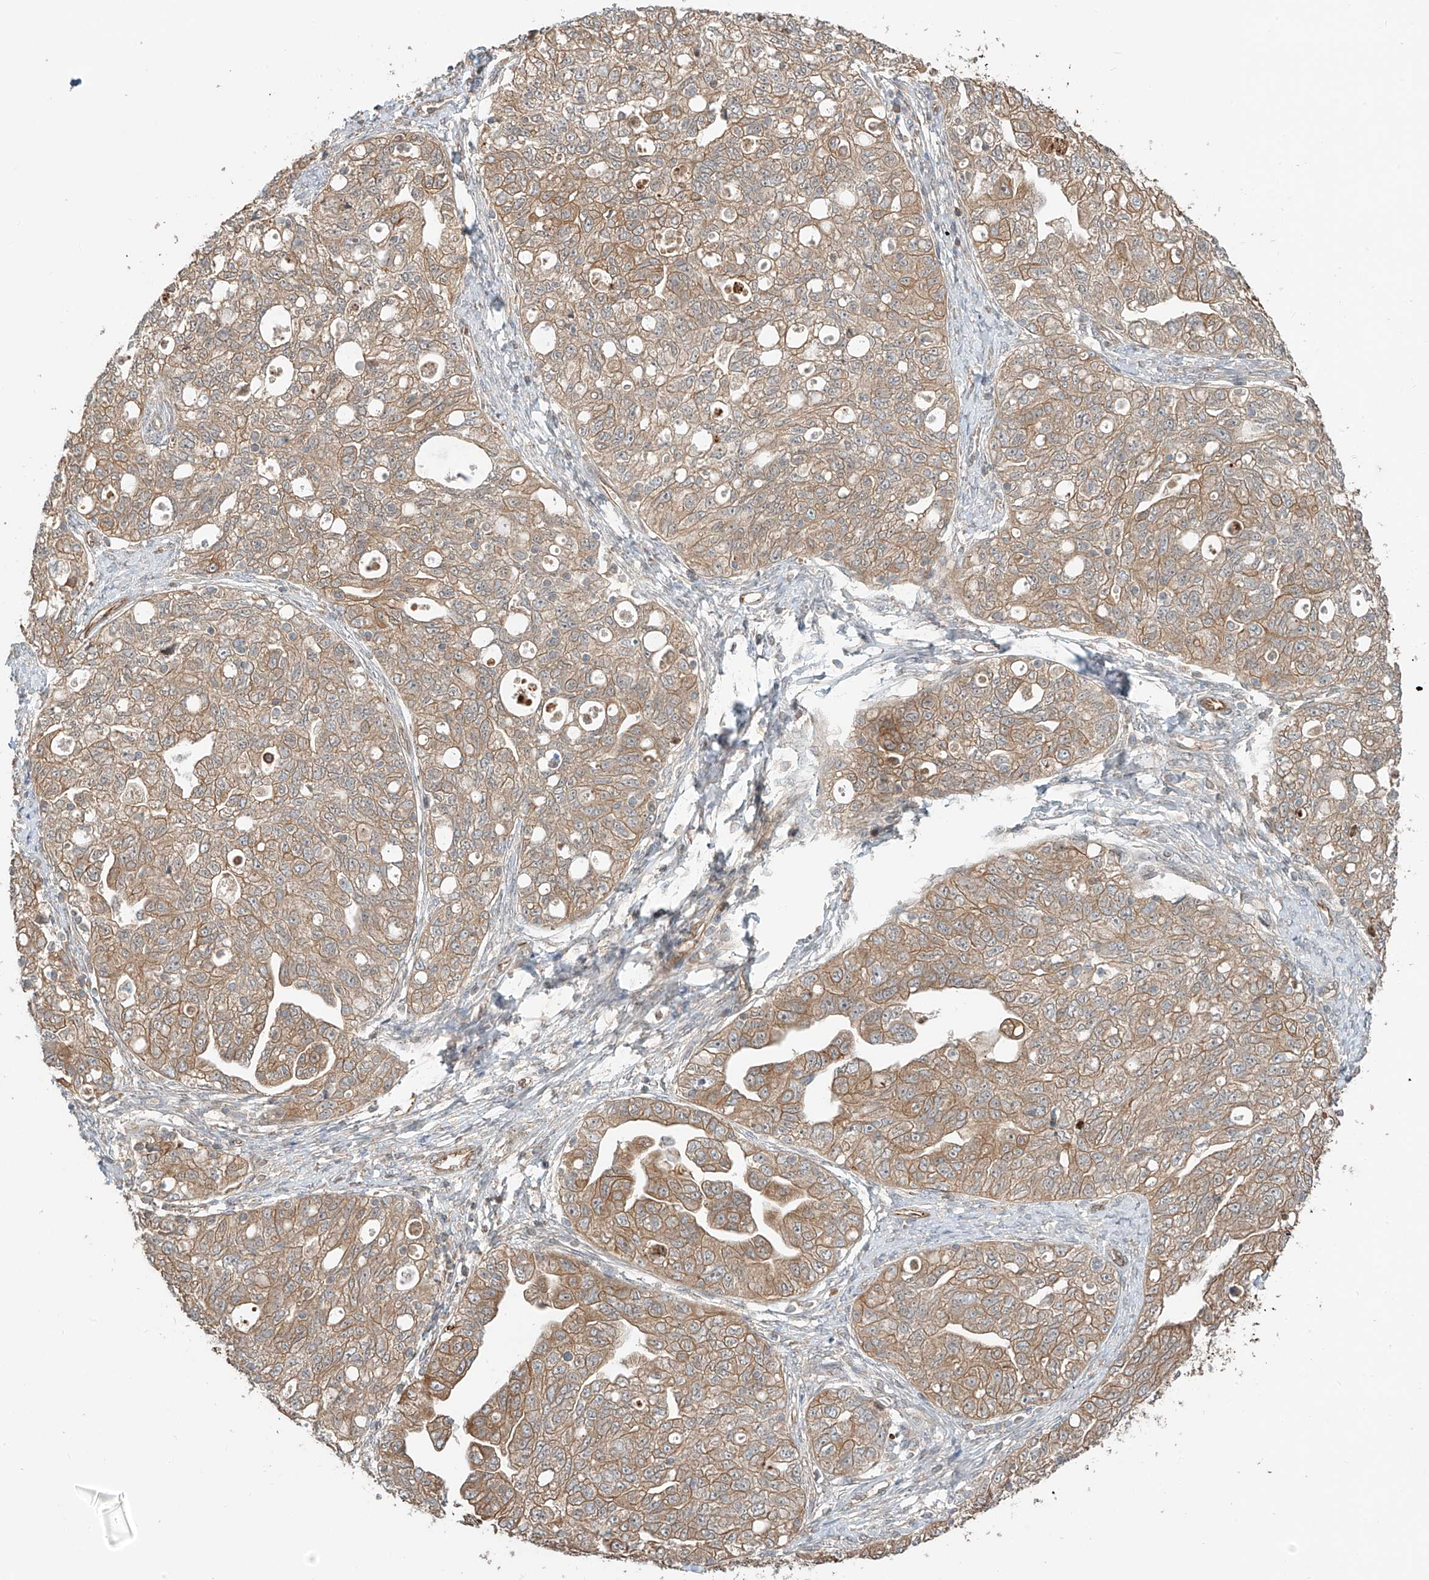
{"staining": {"intensity": "moderate", "quantity": ">75%", "location": "cytoplasmic/membranous"}, "tissue": "ovarian cancer", "cell_type": "Tumor cells", "image_type": "cancer", "snomed": [{"axis": "morphology", "description": "Carcinoma, NOS"}, {"axis": "morphology", "description": "Cystadenocarcinoma, serous, NOS"}, {"axis": "topography", "description": "Ovary"}], "caption": "Immunohistochemical staining of ovarian cancer demonstrates moderate cytoplasmic/membranous protein expression in about >75% of tumor cells.", "gene": "CEP162", "patient": {"sex": "female", "age": 69}}